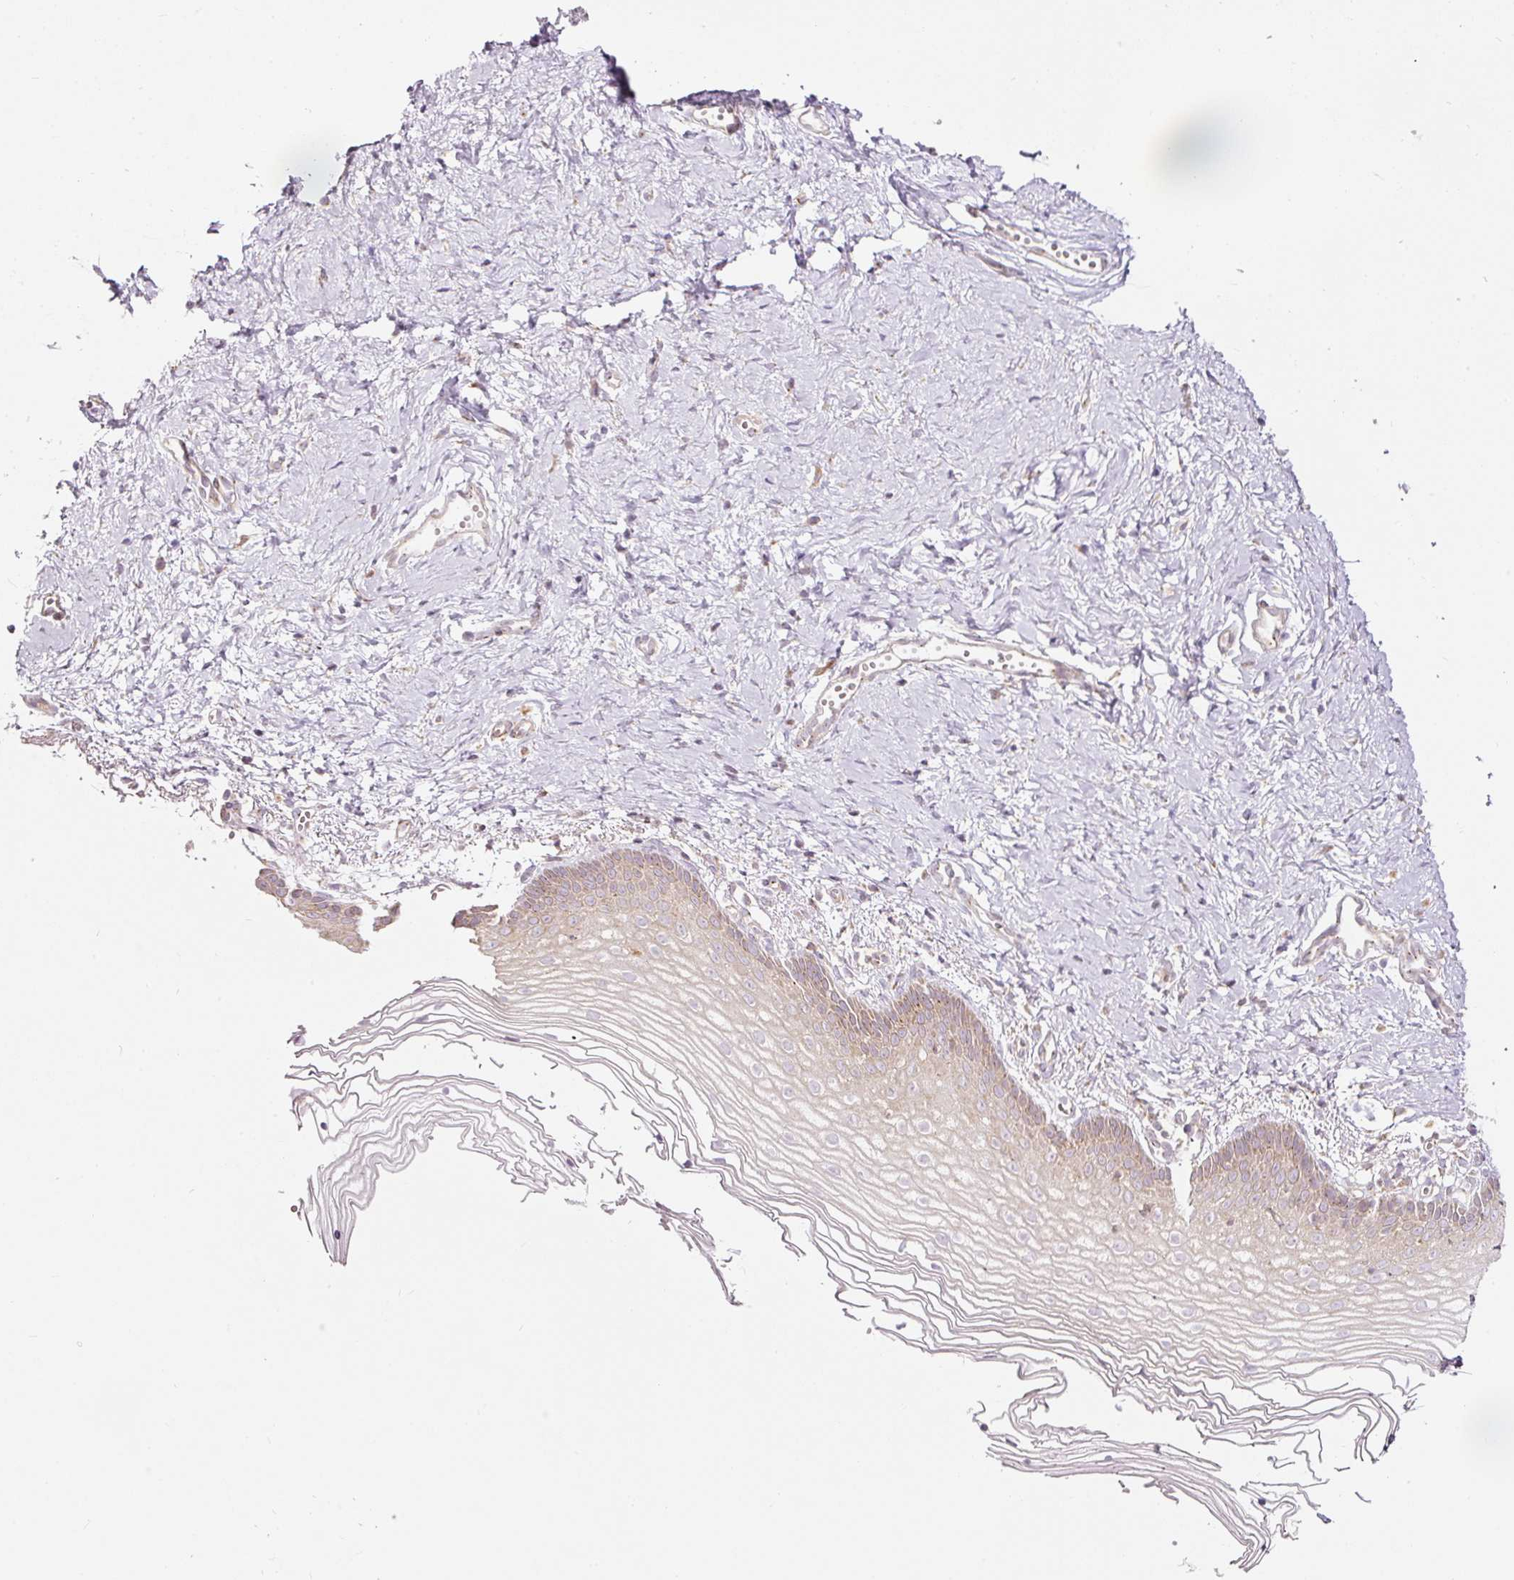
{"staining": {"intensity": "weak", "quantity": "<25%", "location": "cytoplasmic/membranous"}, "tissue": "vagina", "cell_type": "Squamous epithelial cells", "image_type": "normal", "snomed": [{"axis": "morphology", "description": "Normal tissue, NOS"}, {"axis": "topography", "description": "Vagina"}], "caption": "Unremarkable vagina was stained to show a protein in brown. There is no significant positivity in squamous epithelial cells. (Immunohistochemistry (ihc), brightfield microscopy, high magnification).", "gene": "SNAPC5", "patient": {"sex": "female", "age": 56}}